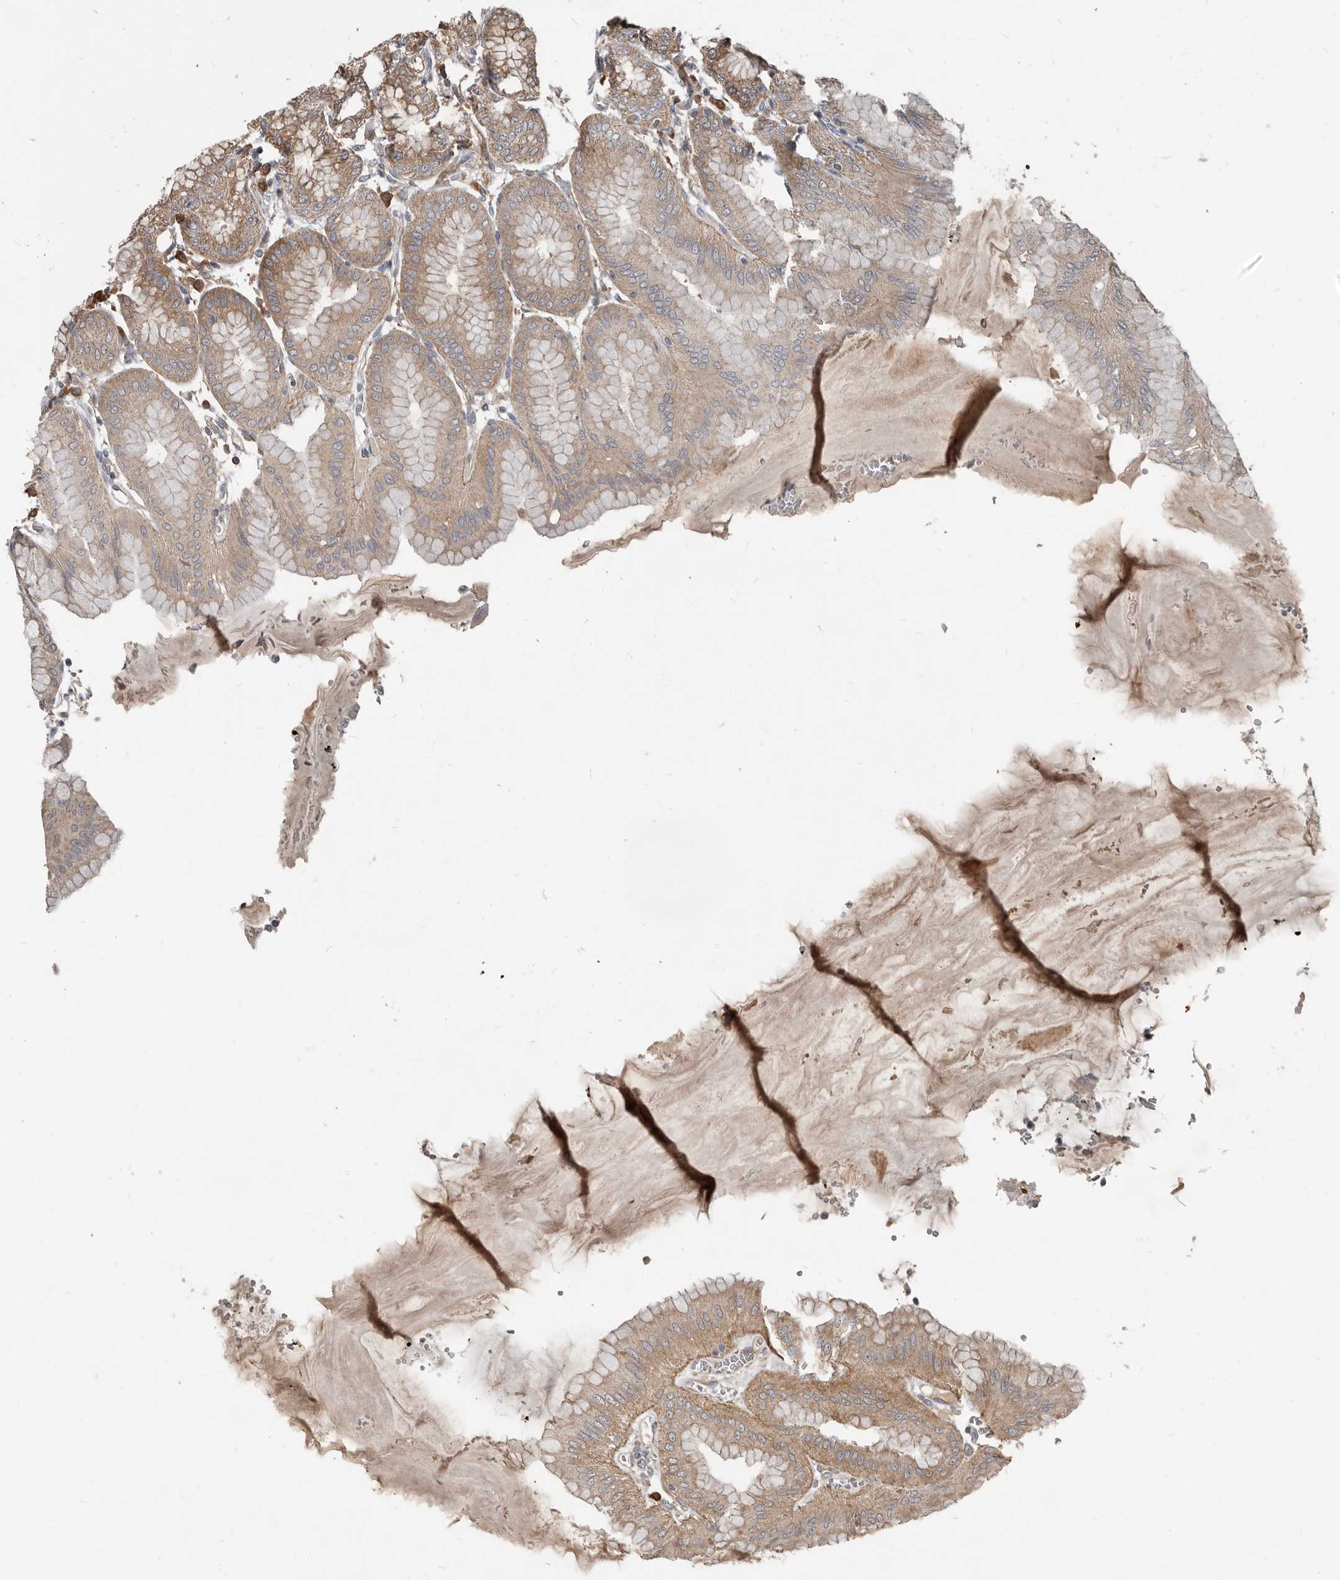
{"staining": {"intensity": "moderate", "quantity": ">75%", "location": "cytoplasmic/membranous"}, "tissue": "stomach", "cell_type": "Glandular cells", "image_type": "normal", "snomed": [{"axis": "morphology", "description": "Normal tissue, NOS"}, {"axis": "topography", "description": "Stomach, lower"}], "caption": "Immunohistochemistry (DAB (3,3'-diaminobenzidine)) staining of unremarkable human stomach demonstrates moderate cytoplasmic/membranous protein staining in approximately >75% of glandular cells. The staining is performed using DAB (3,3'-diaminobenzidine) brown chromogen to label protein expression. The nuclei are counter-stained blue using hematoxylin.", "gene": "AKNAD1", "patient": {"sex": "male", "age": 71}}